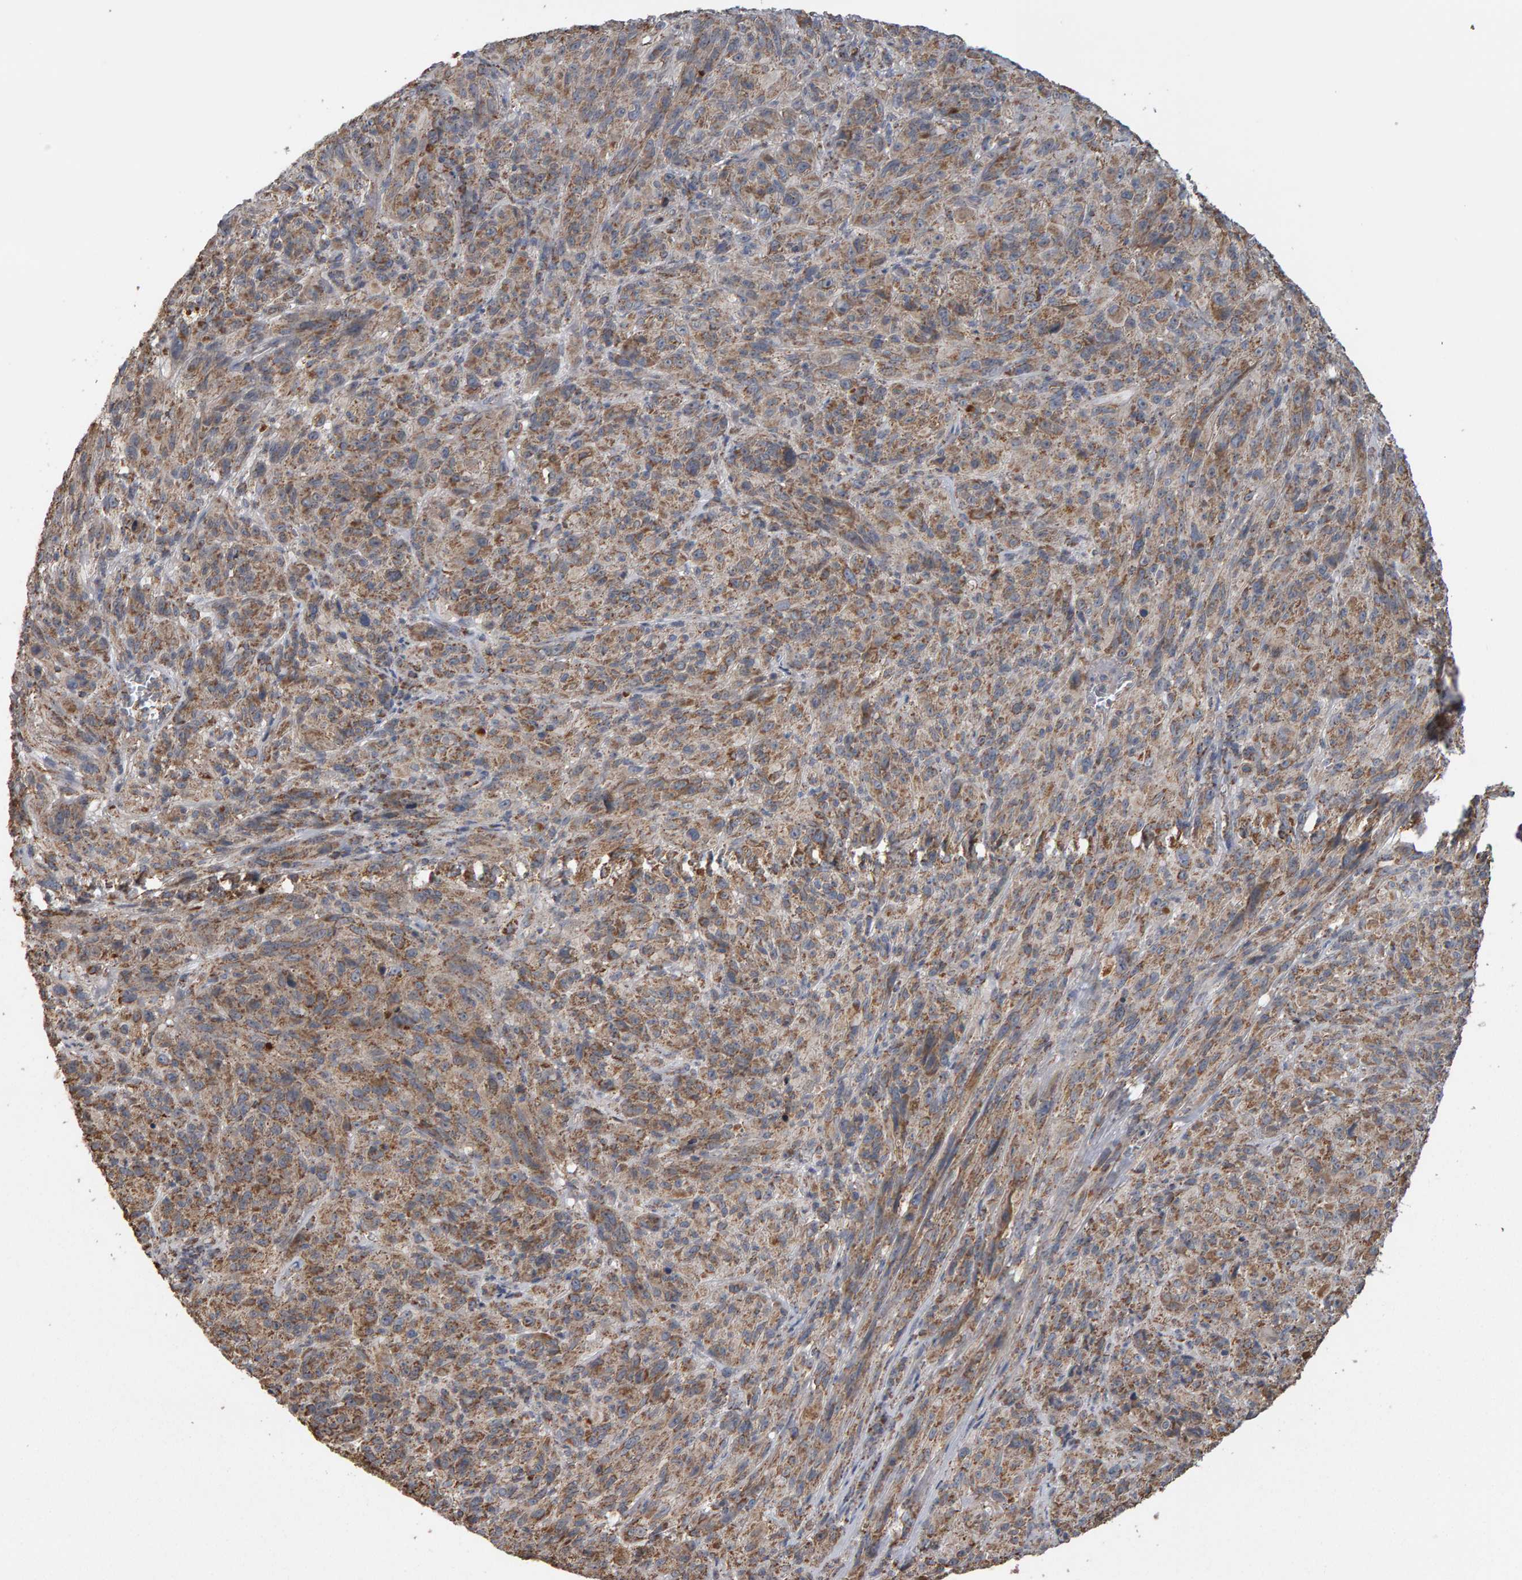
{"staining": {"intensity": "moderate", "quantity": ">75%", "location": "cytoplasmic/membranous"}, "tissue": "melanoma", "cell_type": "Tumor cells", "image_type": "cancer", "snomed": [{"axis": "morphology", "description": "Malignant melanoma, NOS"}, {"axis": "topography", "description": "Skin of head"}], "caption": "Immunohistochemistry (IHC) staining of melanoma, which exhibits medium levels of moderate cytoplasmic/membranous expression in approximately >75% of tumor cells indicating moderate cytoplasmic/membranous protein positivity. The staining was performed using DAB (brown) for protein detection and nuclei were counterstained in hematoxylin (blue).", "gene": "TOM1L1", "patient": {"sex": "male", "age": 96}}